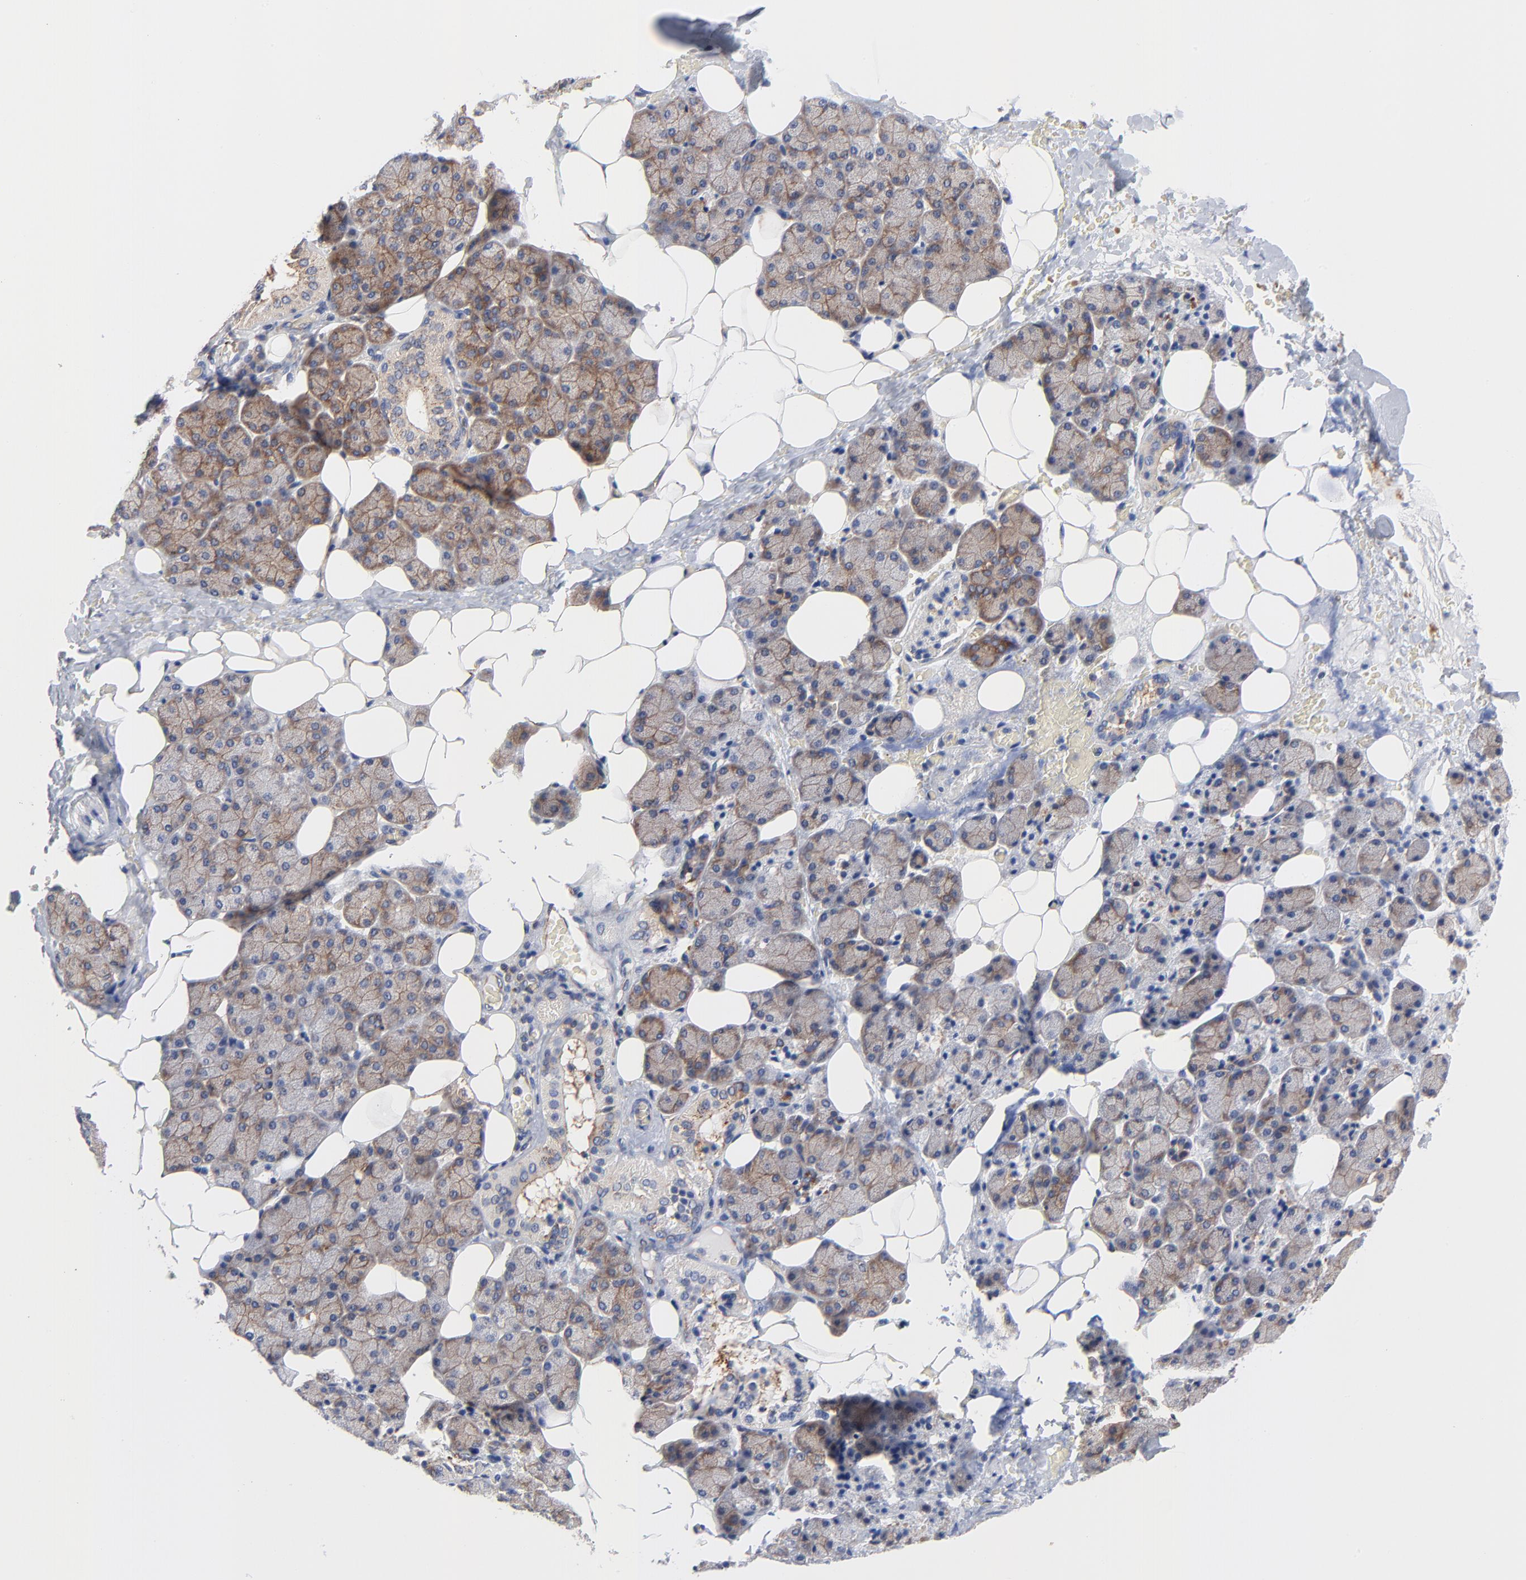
{"staining": {"intensity": "moderate", "quantity": ">75%", "location": "cytoplasmic/membranous"}, "tissue": "salivary gland", "cell_type": "Glandular cells", "image_type": "normal", "snomed": [{"axis": "morphology", "description": "Normal tissue, NOS"}, {"axis": "topography", "description": "Lymph node"}, {"axis": "topography", "description": "Salivary gland"}], "caption": "Approximately >75% of glandular cells in unremarkable human salivary gland reveal moderate cytoplasmic/membranous protein expression as visualized by brown immunohistochemical staining.", "gene": "CD2AP", "patient": {"sex": "male", "age": 8}}